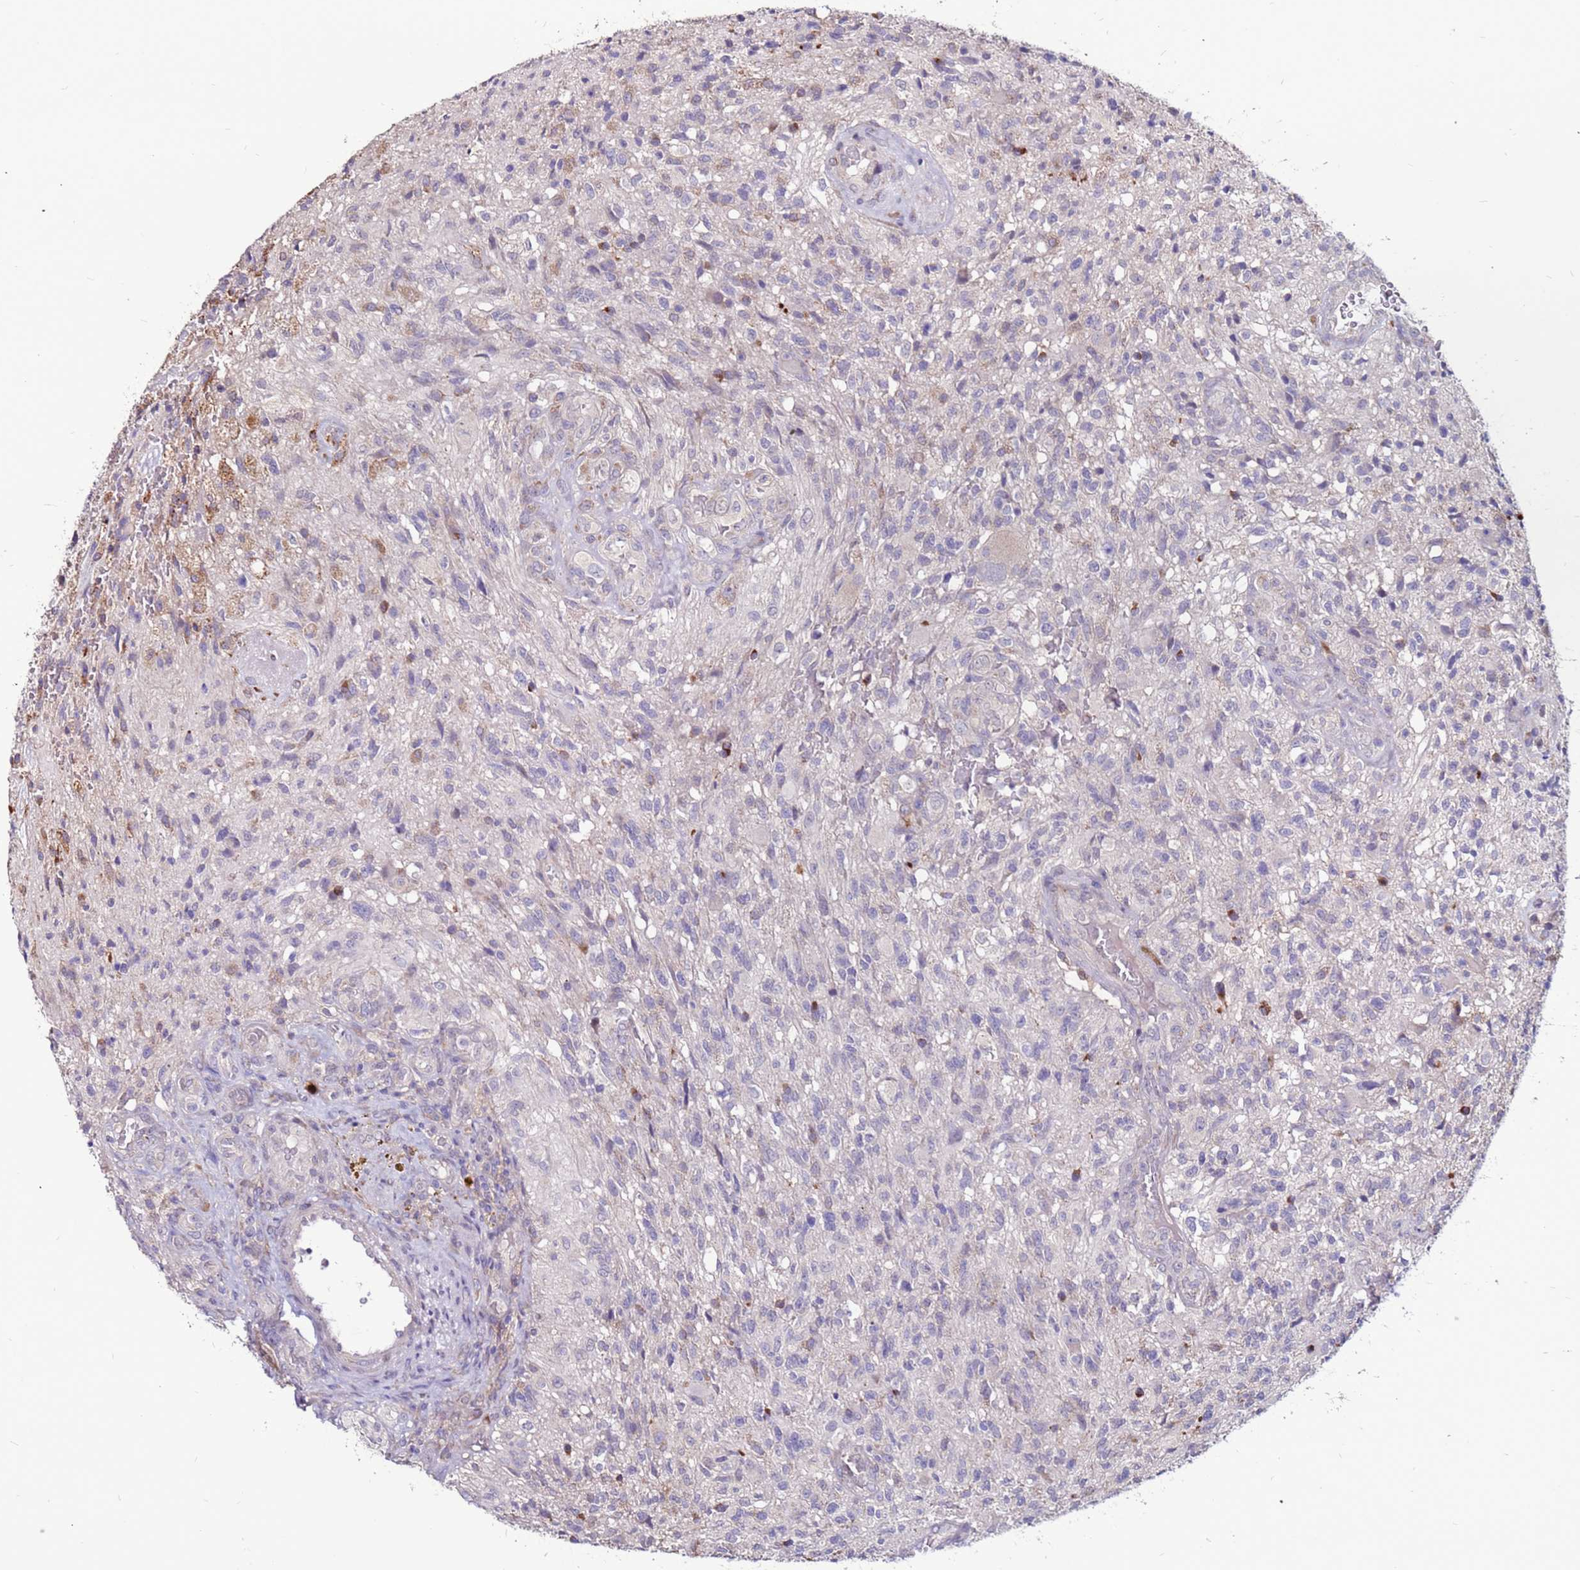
{"staining": {"intensity": "negative", "quantity": "none", "location": "none"}, "tissue": "glioma", "cell_type": "Tumor cells", "image_type": "cancer", "snomed": [{"axis": "morphology", "description": "Glioma, malignant, High grade"}, {"axis": "topography", "description": "Brain"}], "caption": "Glioma was stained to show a protein in brown. There is no significant expression in tumor cells.", "gene": "SLC44A3", "patient": {"sex": "male", "age": 56}}